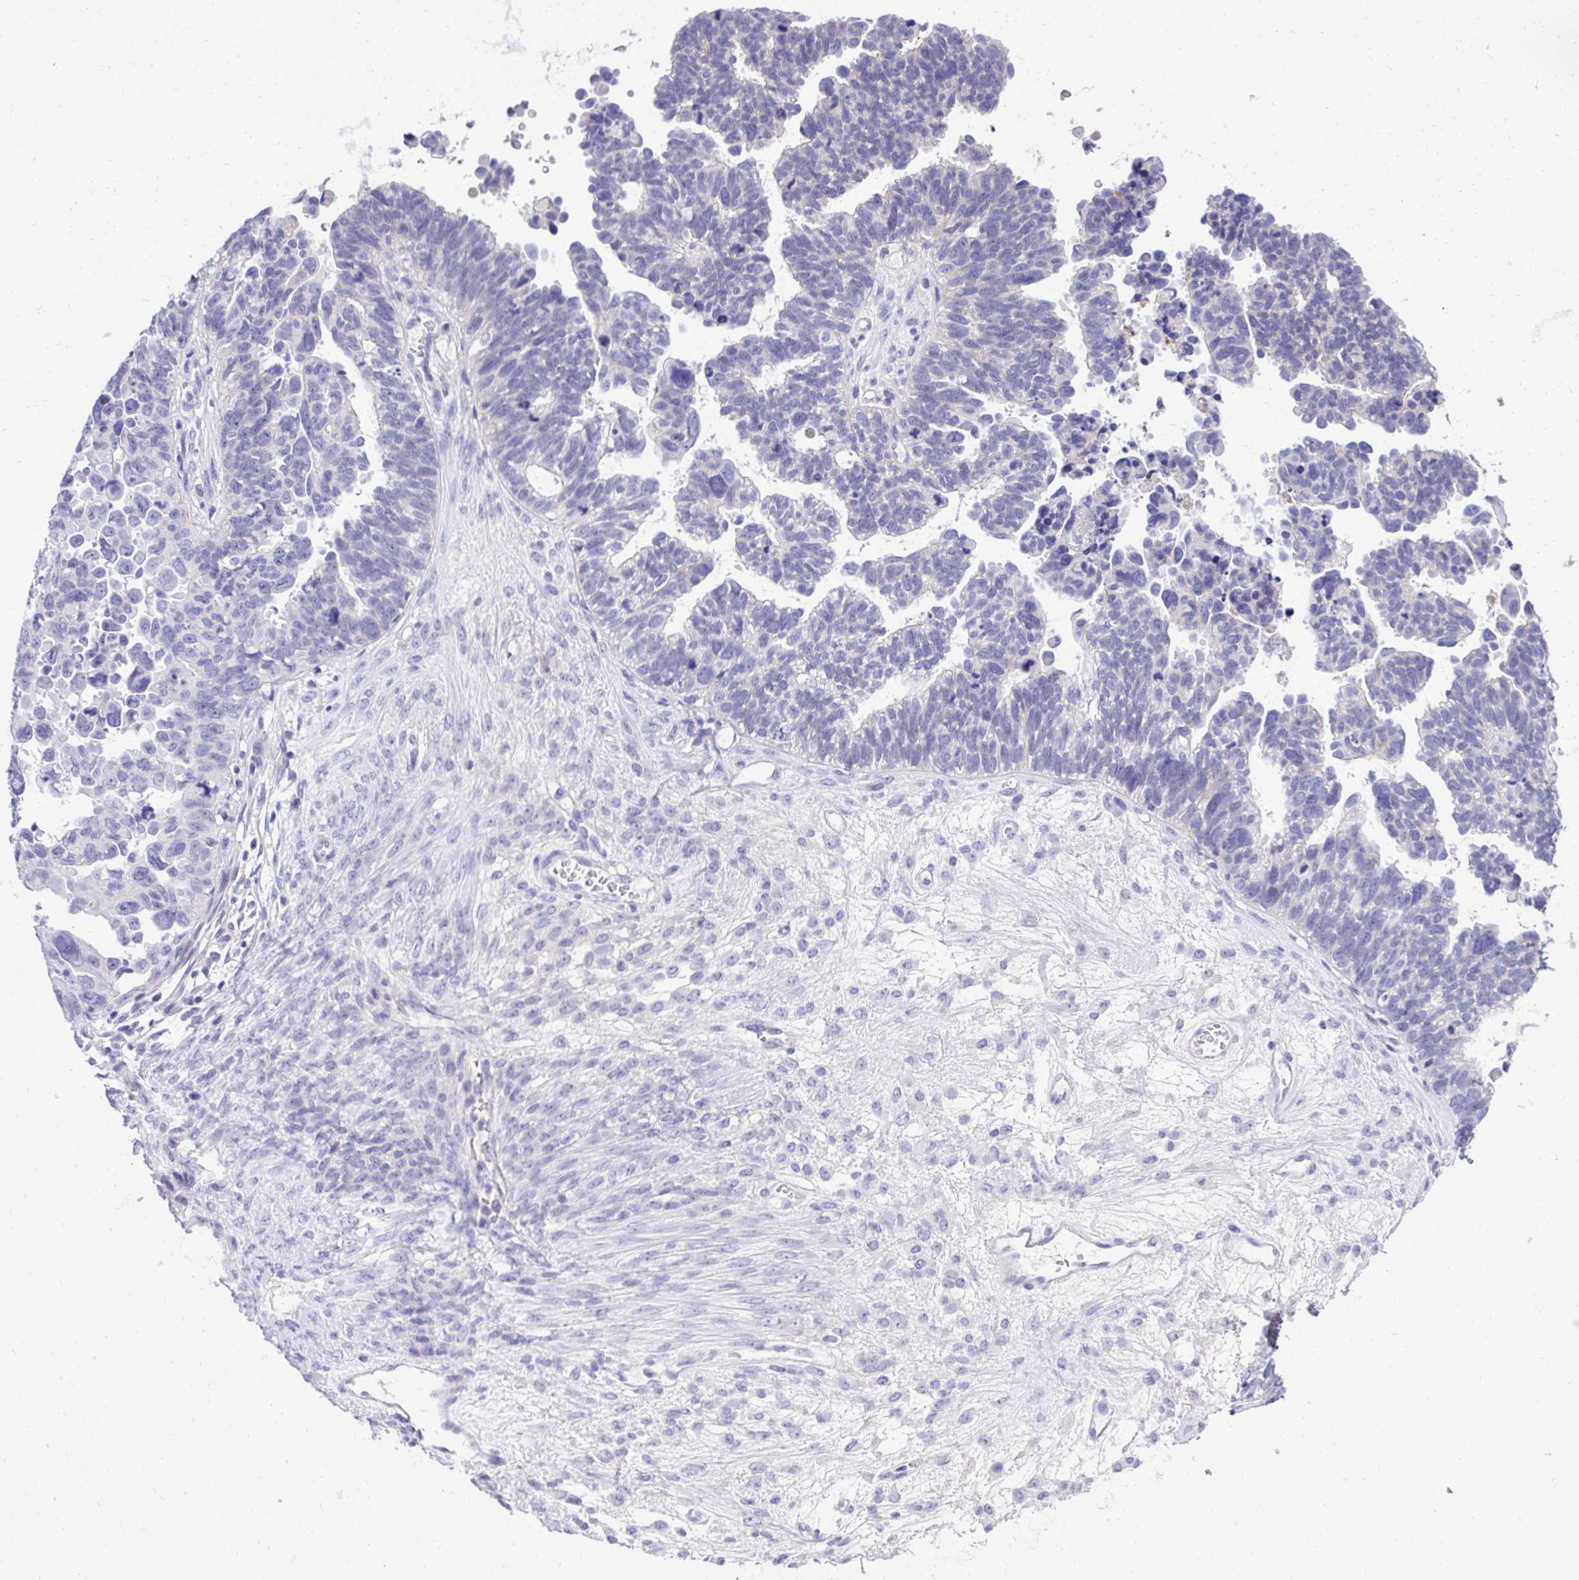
{"staining": {"intensity": "negative", "quantity": "none", "location": "none"}, "tissue": "ovarian cancer", "cell_type": "Tumor cells", "image_type": "cancer", "snomed": [{"axis": "morphology", "description": "Cystadenocarcinoma, serous, NOS"}, {"axis": "topography", "description": "Ovary"}], "caption": "High power microscopy histopathology image of an IHC image of ovarian serous cystadenocarcinoma, revealing no significant positivity in tumor cells. (Brightfield microscopy of DAB (3,3'-diaminobenzidine) immunohistochemistry at high magnification).", "gene": "ST6GALNAC3", "patient": {"sex": "female", "age": 60}}